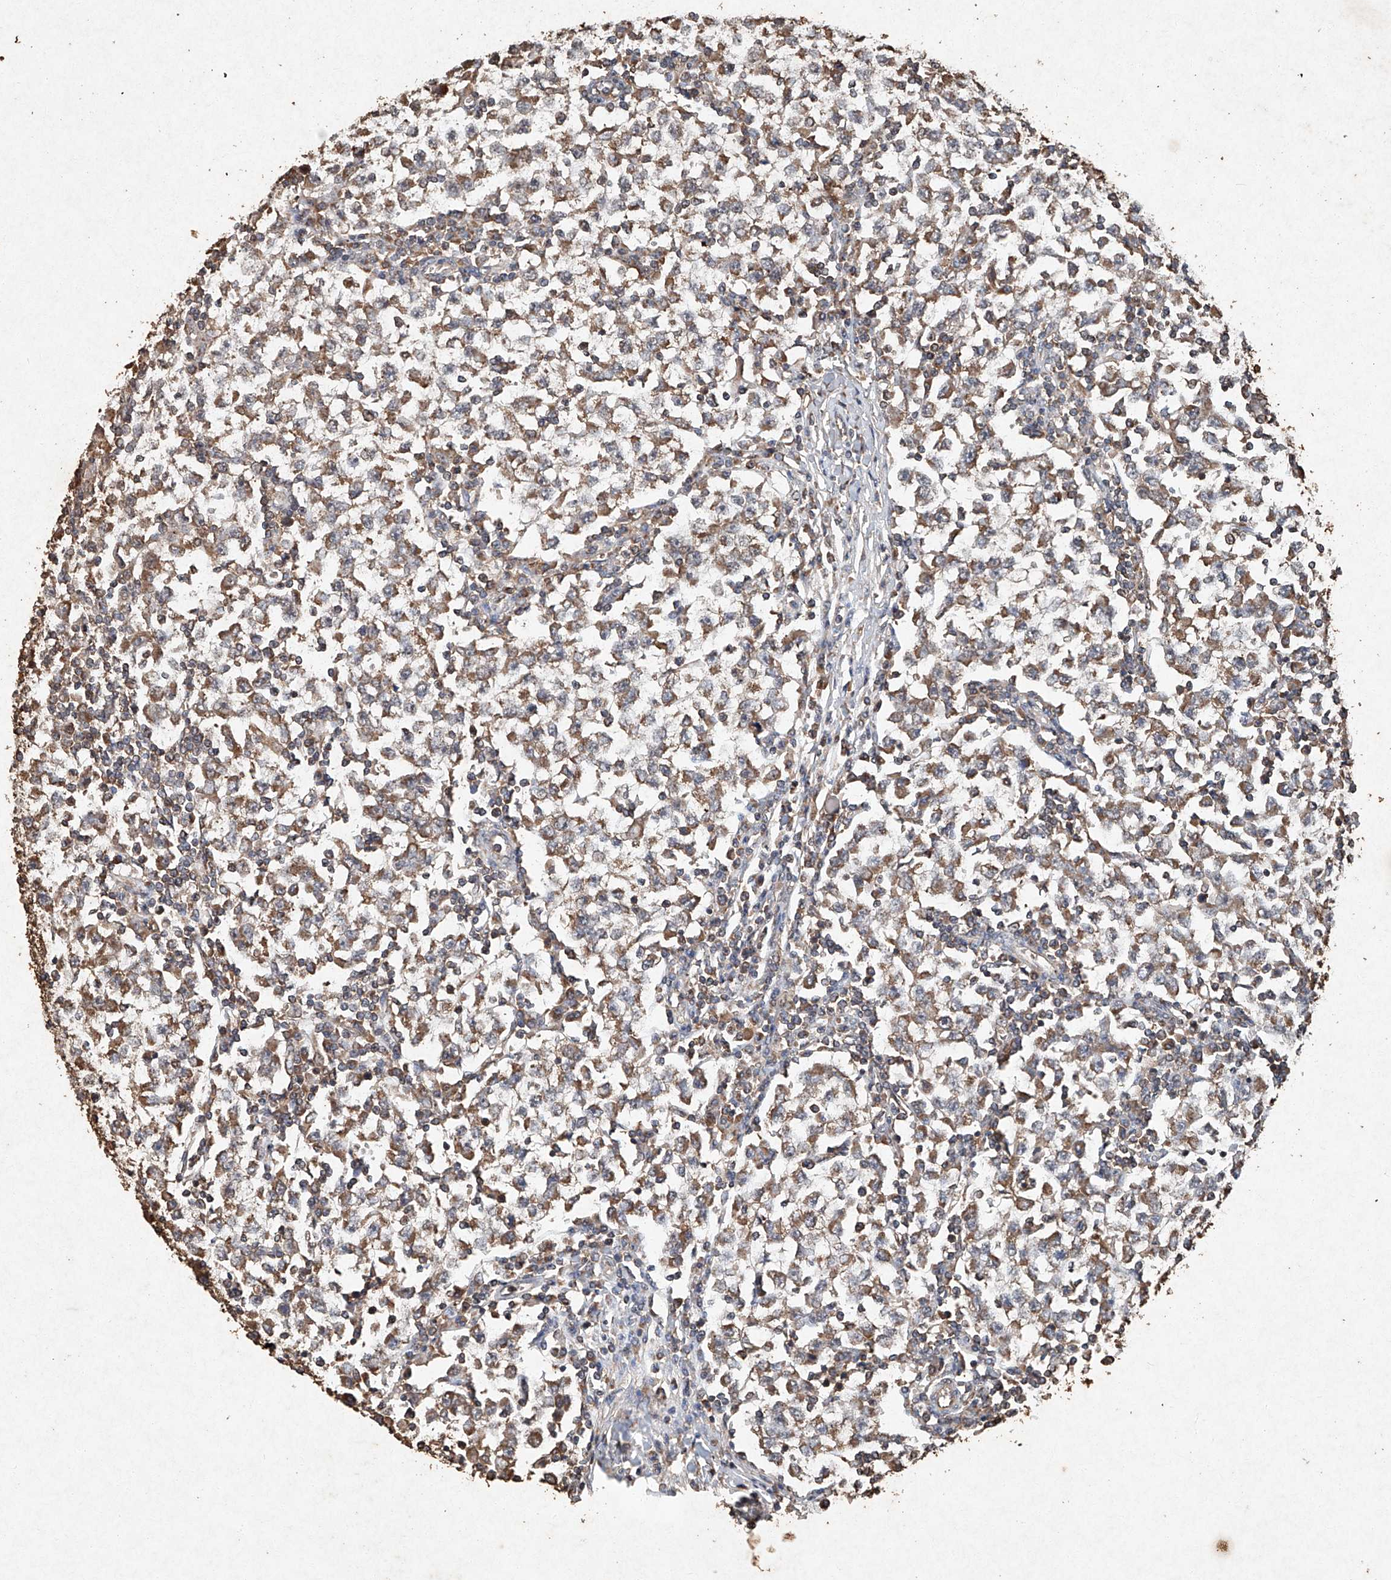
{"staining": {"intensity": "moderate", "quantity": ">75%", "location": "cytoplasmic/membranous"}, "tissue": "testis cancer", "cell_type": "Tumor cells", "image_type": "cancer", "snomed": [{"axis": "morphology", "description": "Seminoma, NOS"}, {"axis": "topography", "description": "Testis"}], "caption": "Human seminoma (testis) stained with a protein marker exhibits moderate staining in tumor cells.", "gene": "STK3", "patient": {"sex": "male", "age": 65}}